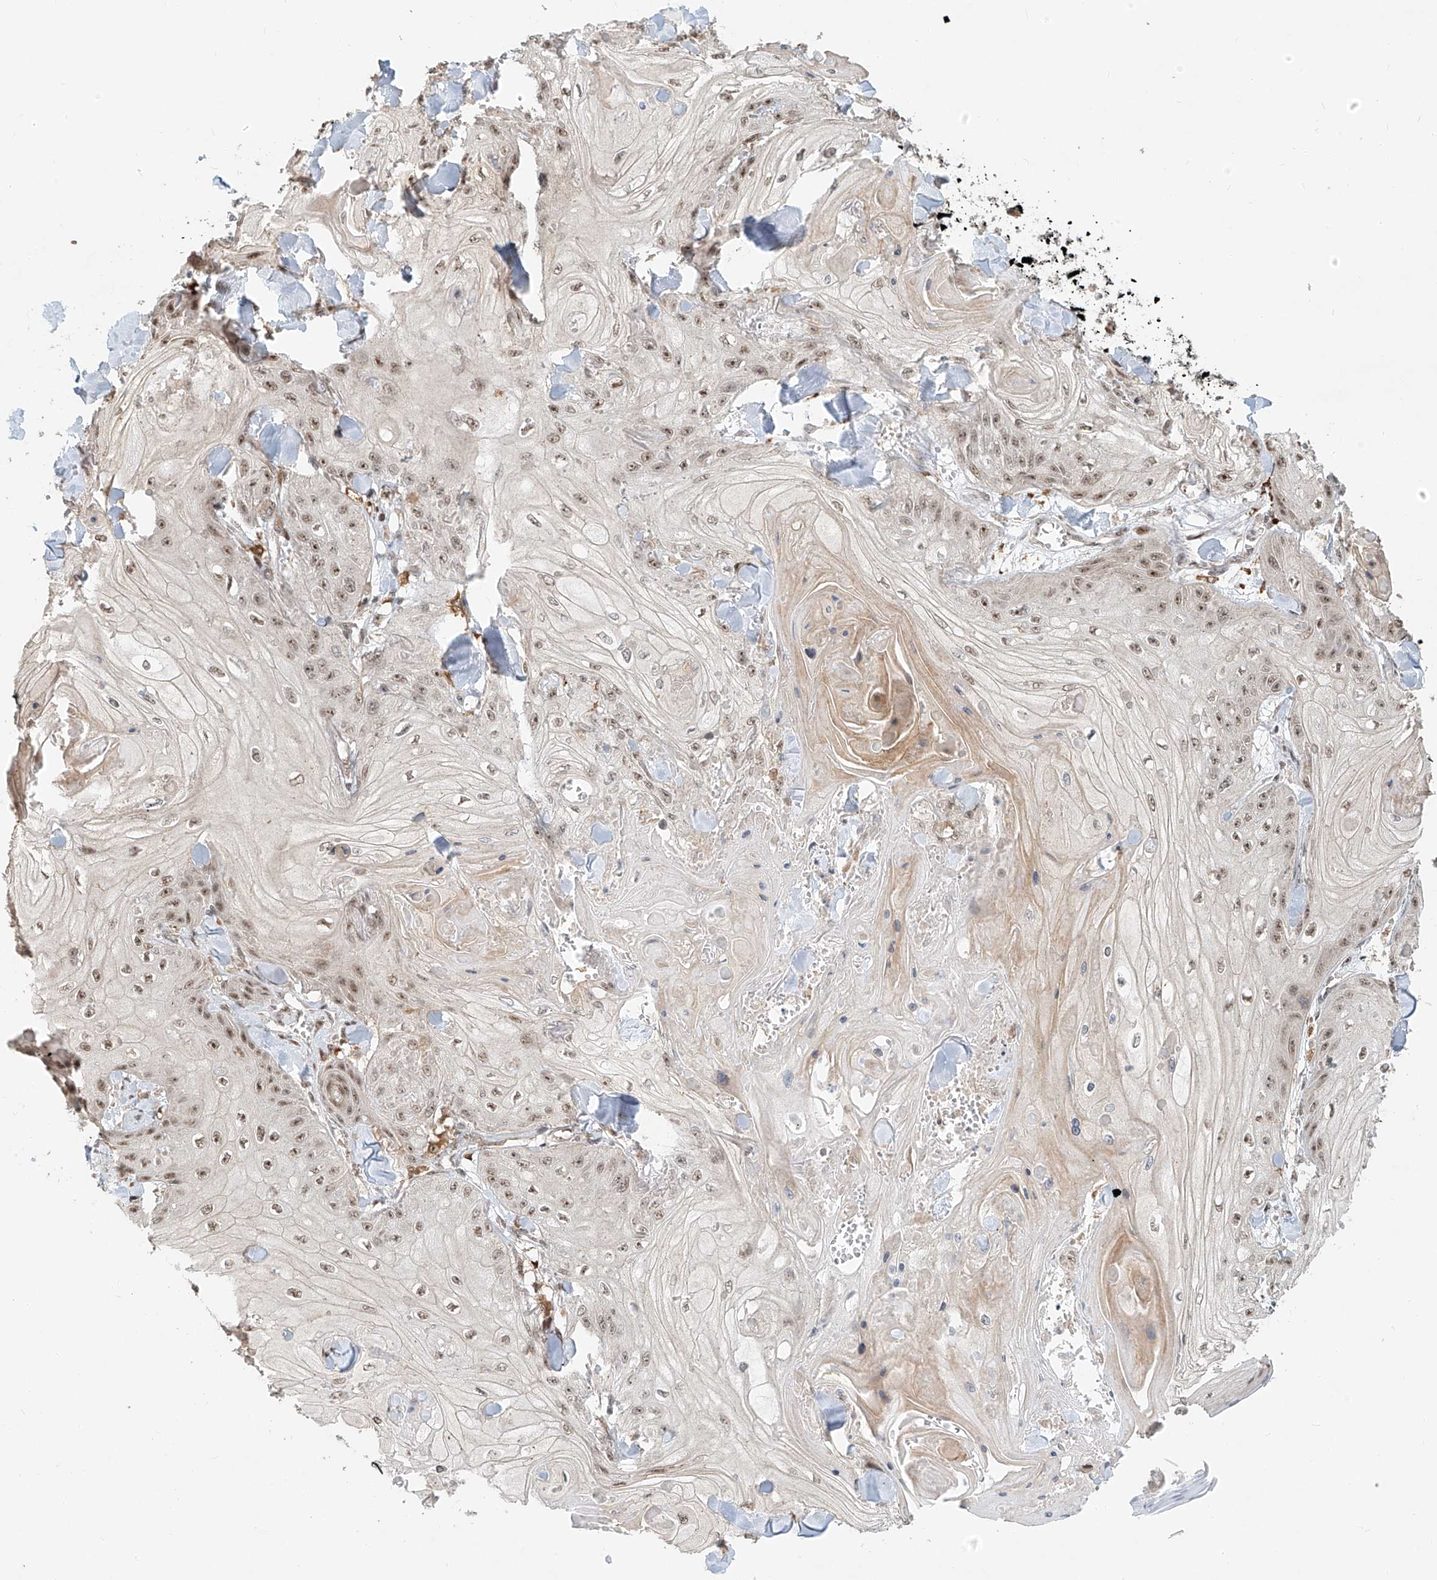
{"staining": {"intensity": "weak", "quantity": ">75%", "location": "nuclear"}, "tissue": "skin cancer", "cell_type": "Tumor cells", "image_type": "cancer", "snomed": [{"axis": "morphology", "description": "Squamous cell carcinoma, NOS"}, {"axis": "topography", "description": "Skin"}], "caption": "Immunohistochemistry (IHC) staining of skin cancer, which shows low levels of weak nuclear staining in about >75% of tumor cells indicating weak nuclear protein expression. The staining was performed using DAB (brown) for protein detection and nuclei were counterstained in hematoxylin (blue).", "gene": "SYTL3", "patient": {"sex": "male", "age": 74}}